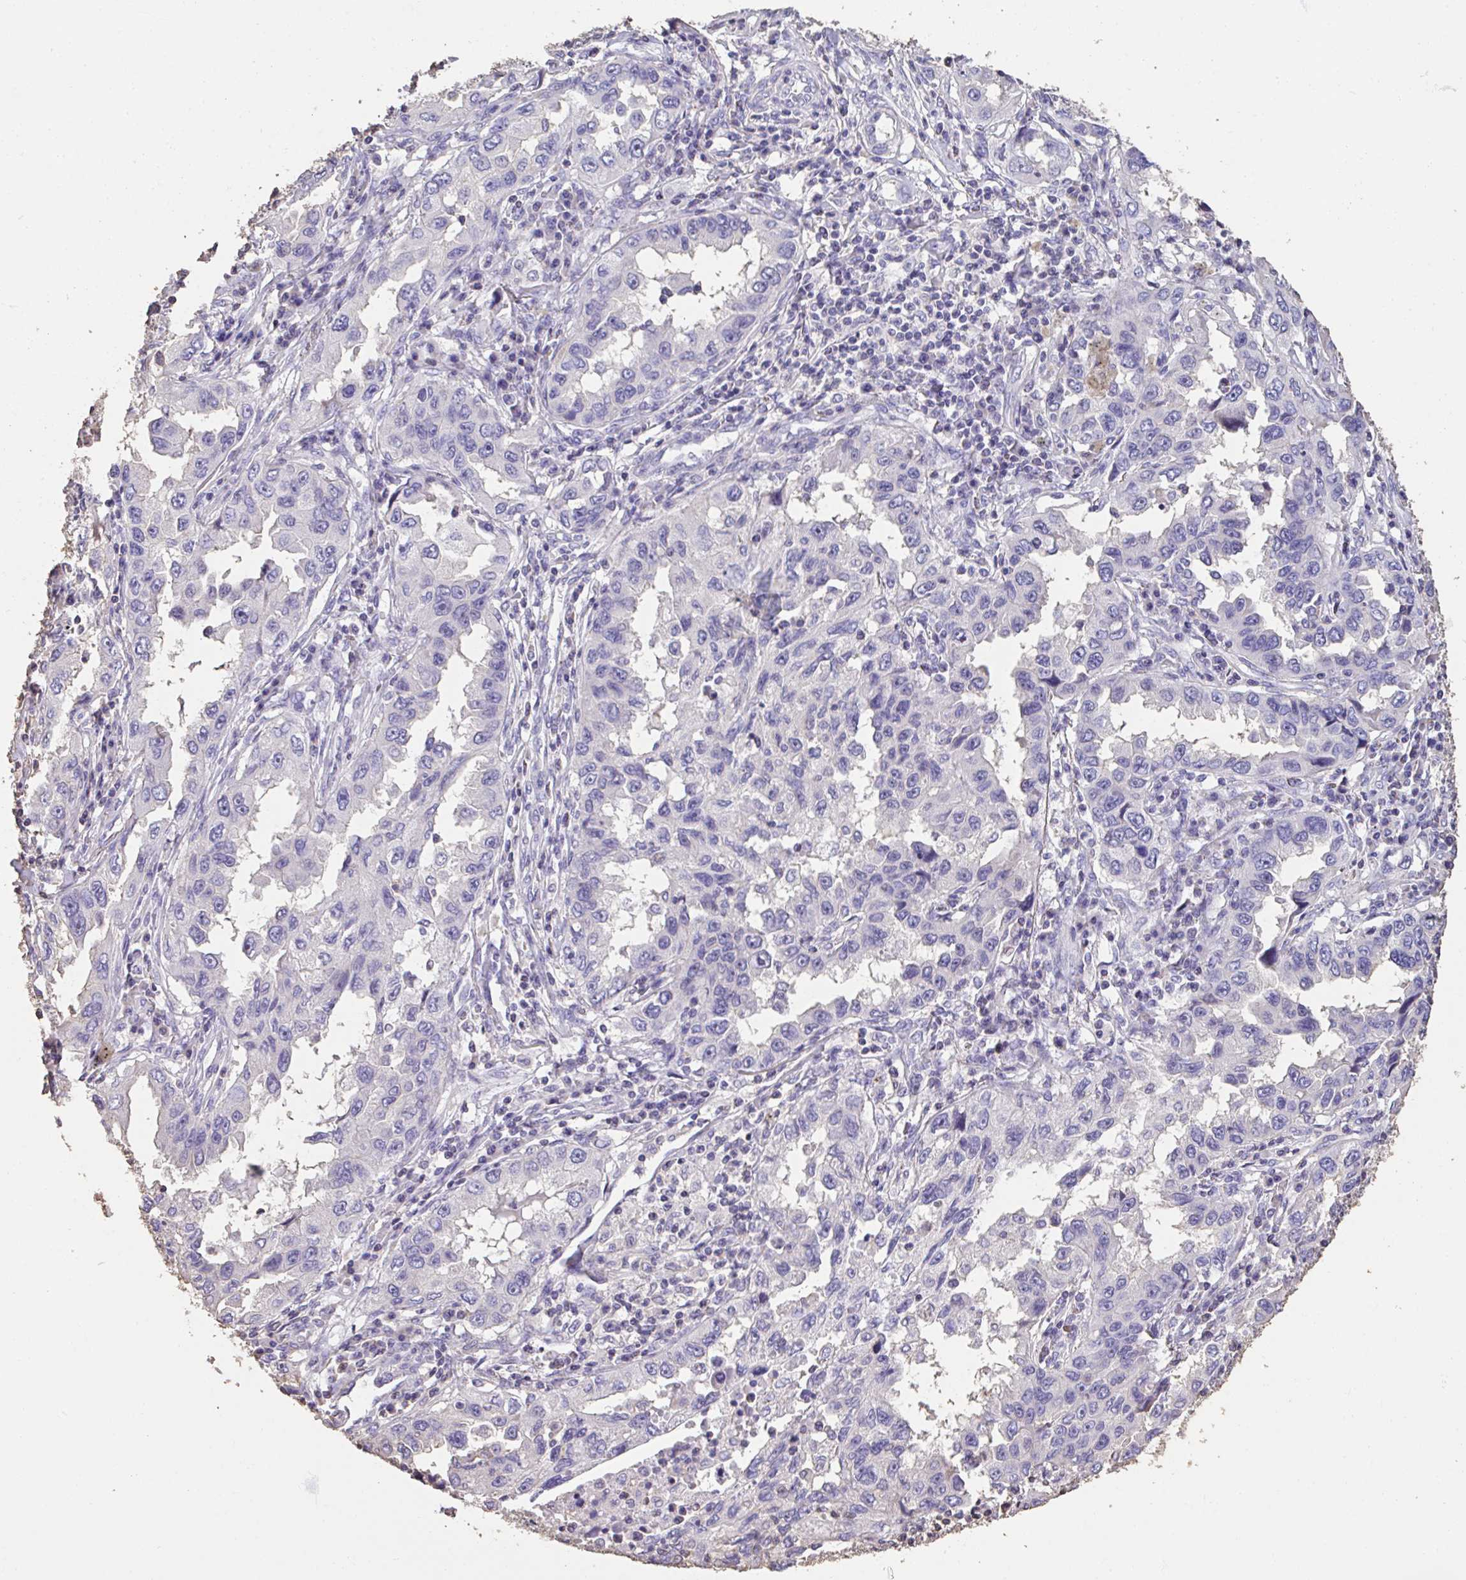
{"staining": {"intensity": "negative", "quantity": "none", "location": "none"}, "tissue": "lung cancer", "cell_type": "Tumor cells", "image_type": "cancer", "snomed": [{"axis": "morphology", "description": "Adenocarcinoma, NOS"}, {"axis": "topography", "description": "Lung"}], "caption": "Tumor cells are negative for brown protein staining in lung adenocarcinoma. Nuclei are stained in blue.", "gene": "IL23R", "patient": {"sex": "female", "age": 73}}